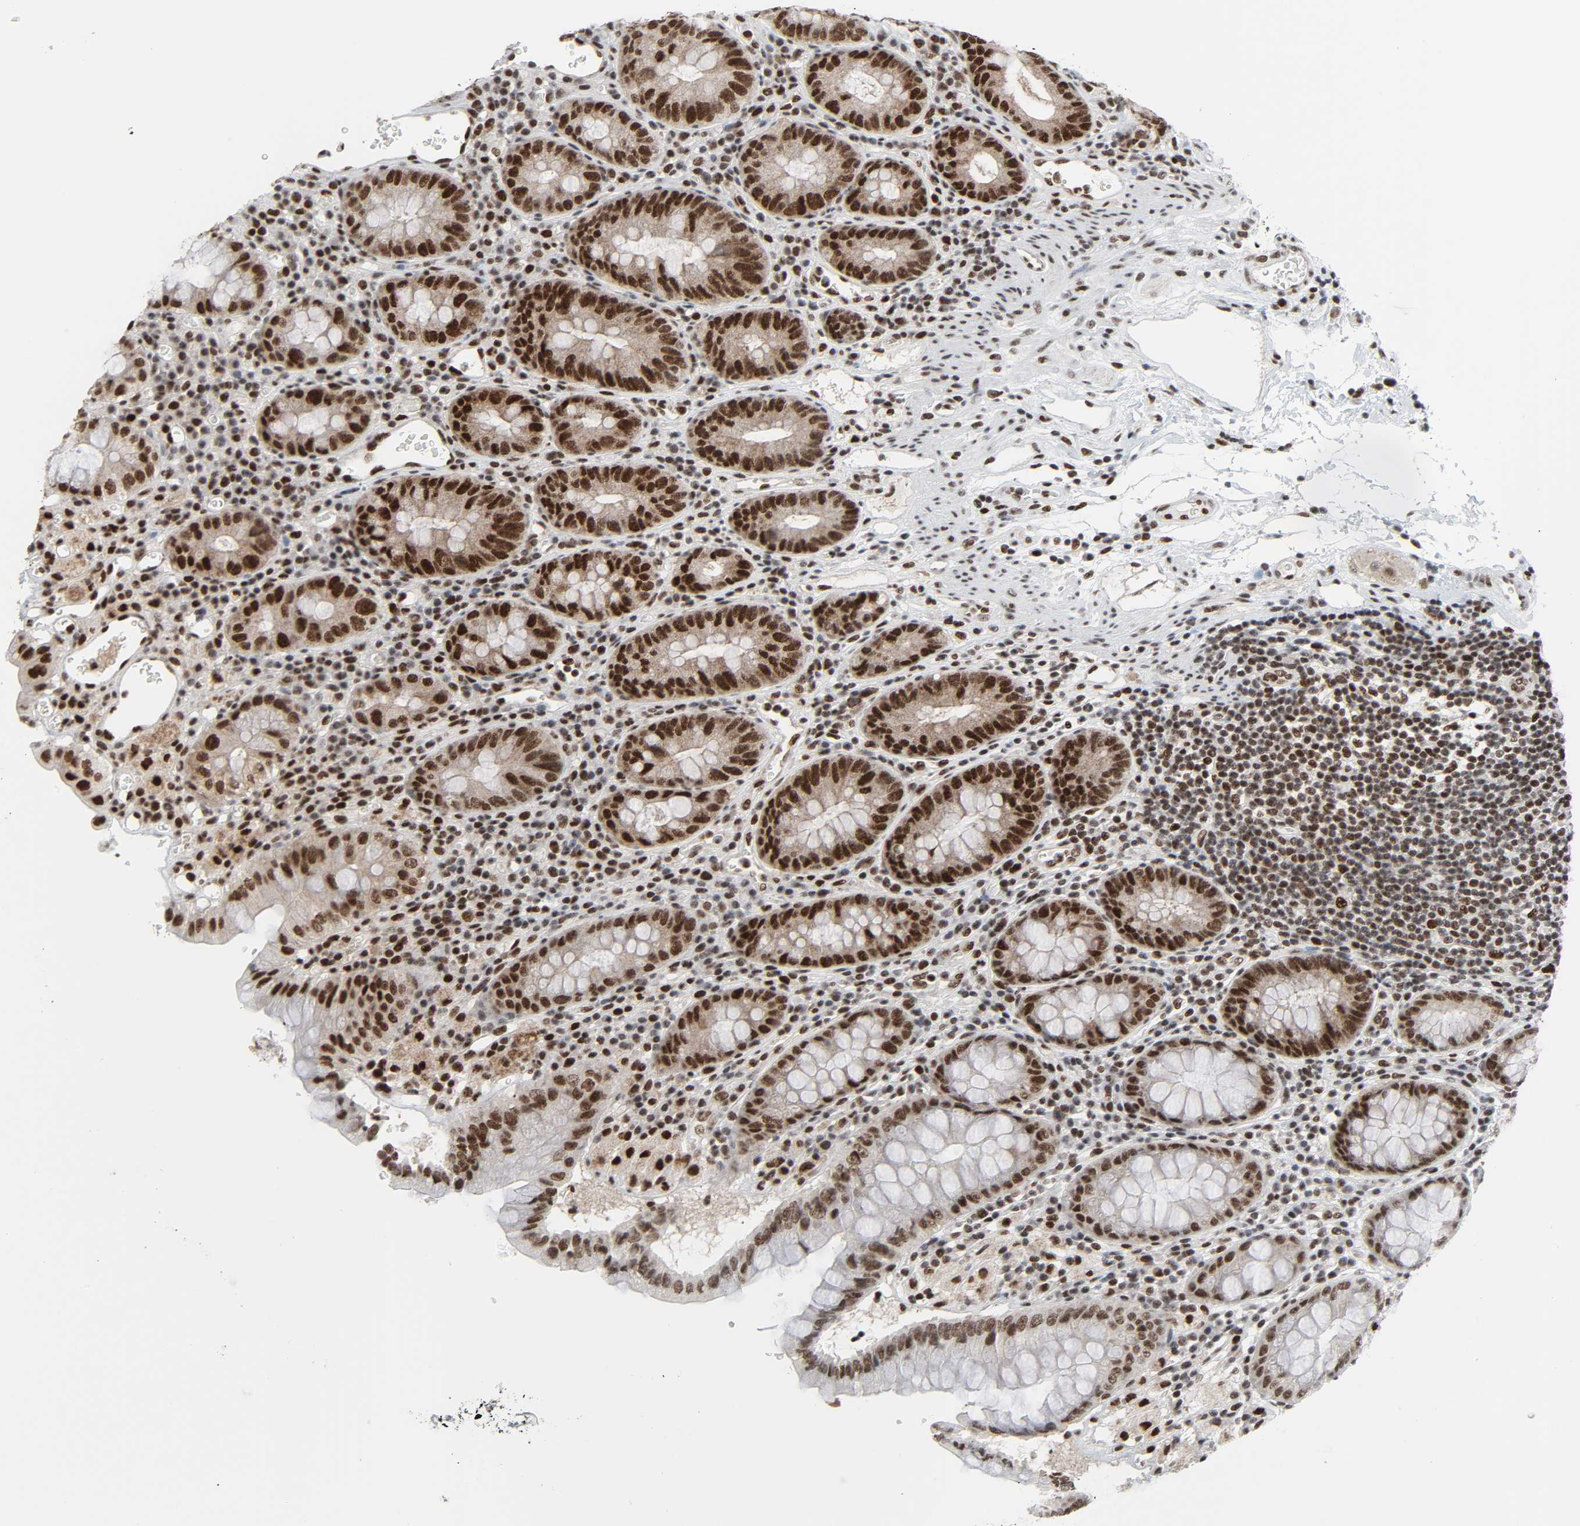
{"staining": {"intensity": "moderate", "quantity": ">75%", "location": "nuclear"}, "tissue": "colon", "cell_type": "Endothelial cells", "image_type": "normal", "snomed": [{"axis": "morphology", "description": "Normal tissue, NOS"}, {"axis": "topography", "description": "Colon"}], "caption": "Unremarkable colon demonstrates moderate nuclear staining in about >75% of endothelial cells (IHC, brightfield microscopy, high magnification)..", "gene": "CDK7", "patient": {"sex": "female", "age": 46}}